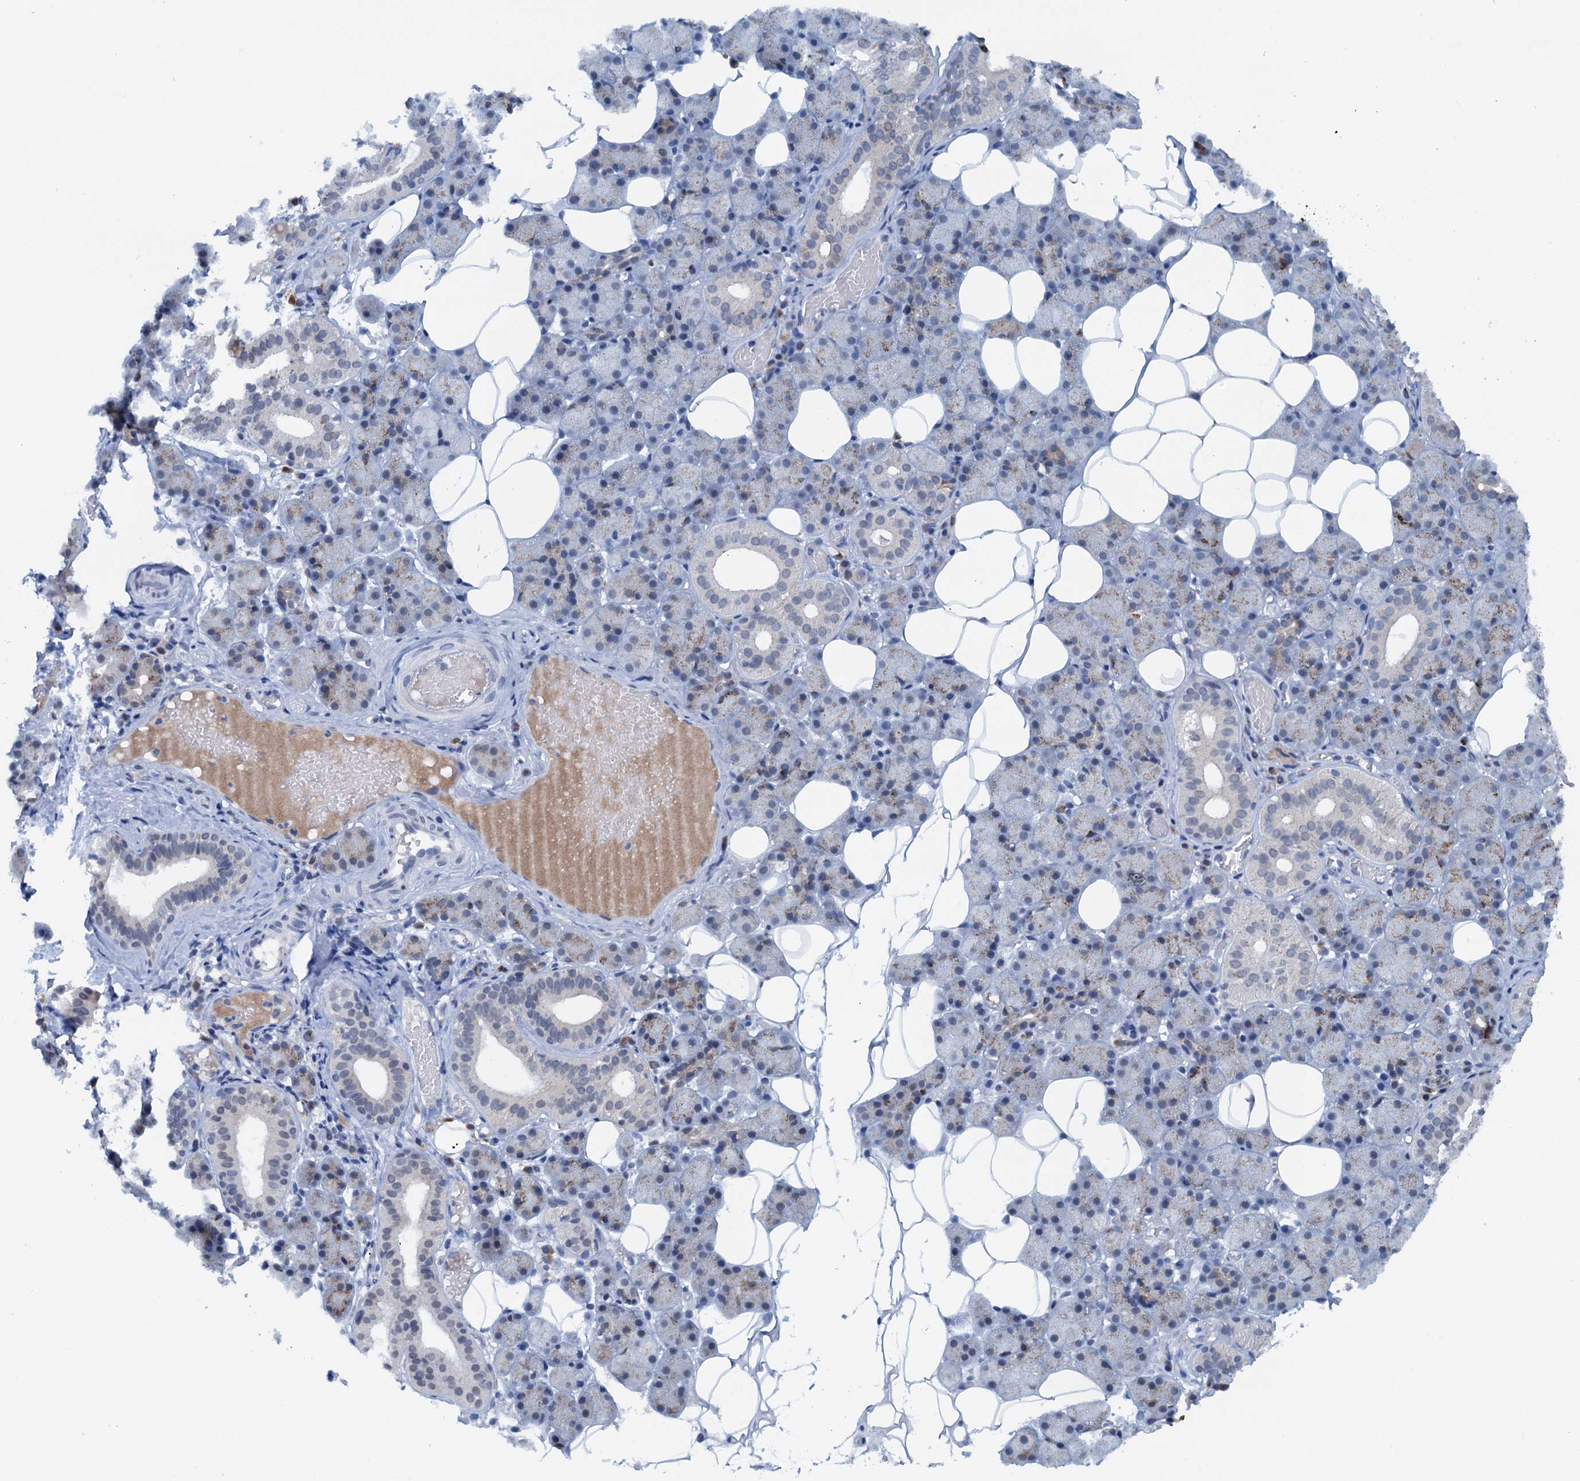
{"staining": {"intensity": "weak", "quantity": "<25%", "location": "cytoplasmic/membranous"}, "tissue": "salivary gland", "cell_type": "Glandular cells", "image_type": "normal", "snomed": [{"axis": "morphology", "description": "Normal tissue, NOS"}, {"axis": "topography", "description": "Salivary gland"}], "caption": "Histopathology image shows no protein positivity in glandular cells of benign salivary gland.", "gene": "SHLD1", "patient": {"sex": "female", "age": 33}}